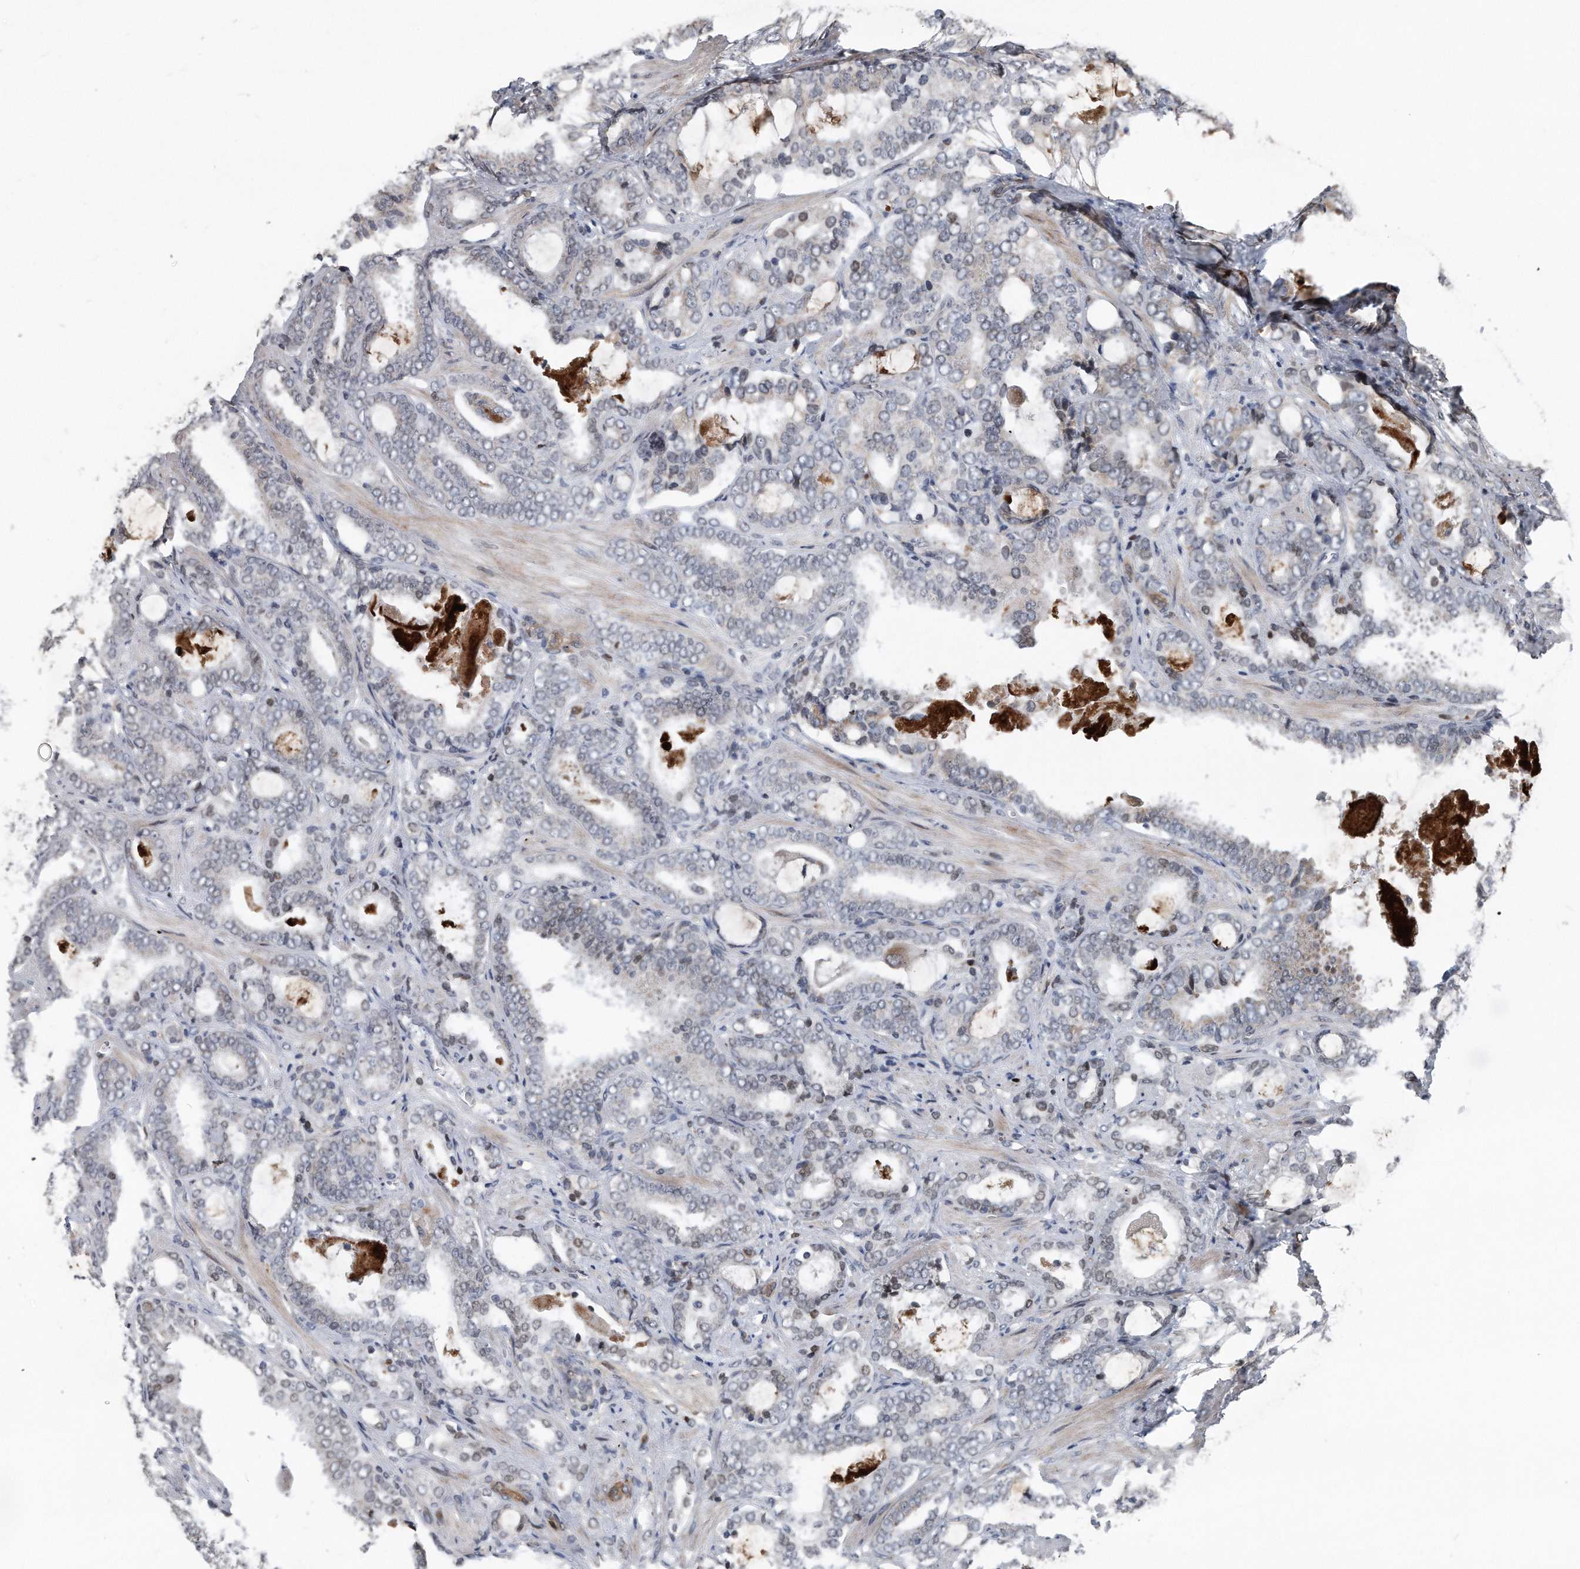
{"staining": {"intensity": "weak", "quantity": "<25%", "location": "nuclear"}, "tissue": "prostate cancer", "cell_type": "Tumor cells", "image_type": "cancer", "snomed": [{"axis": "morphology", "description": "Adenocarcinoma, High grade"}, {"axis": "topography", "description": "Prostate and seminal vesicle, NOS"}], "caption": "This micrograph is of adenocarcinoma (high-grade) (prostate) stained with immunohistochemistry (IHC) to label a protein in brown with the nuclei are counter-stained blue. There is no expression in tumor cells. (DAB immunohistochemistry (IHC), high magnification).", "gene": "DST", "patient": {"sex": "male", "age": 67}}